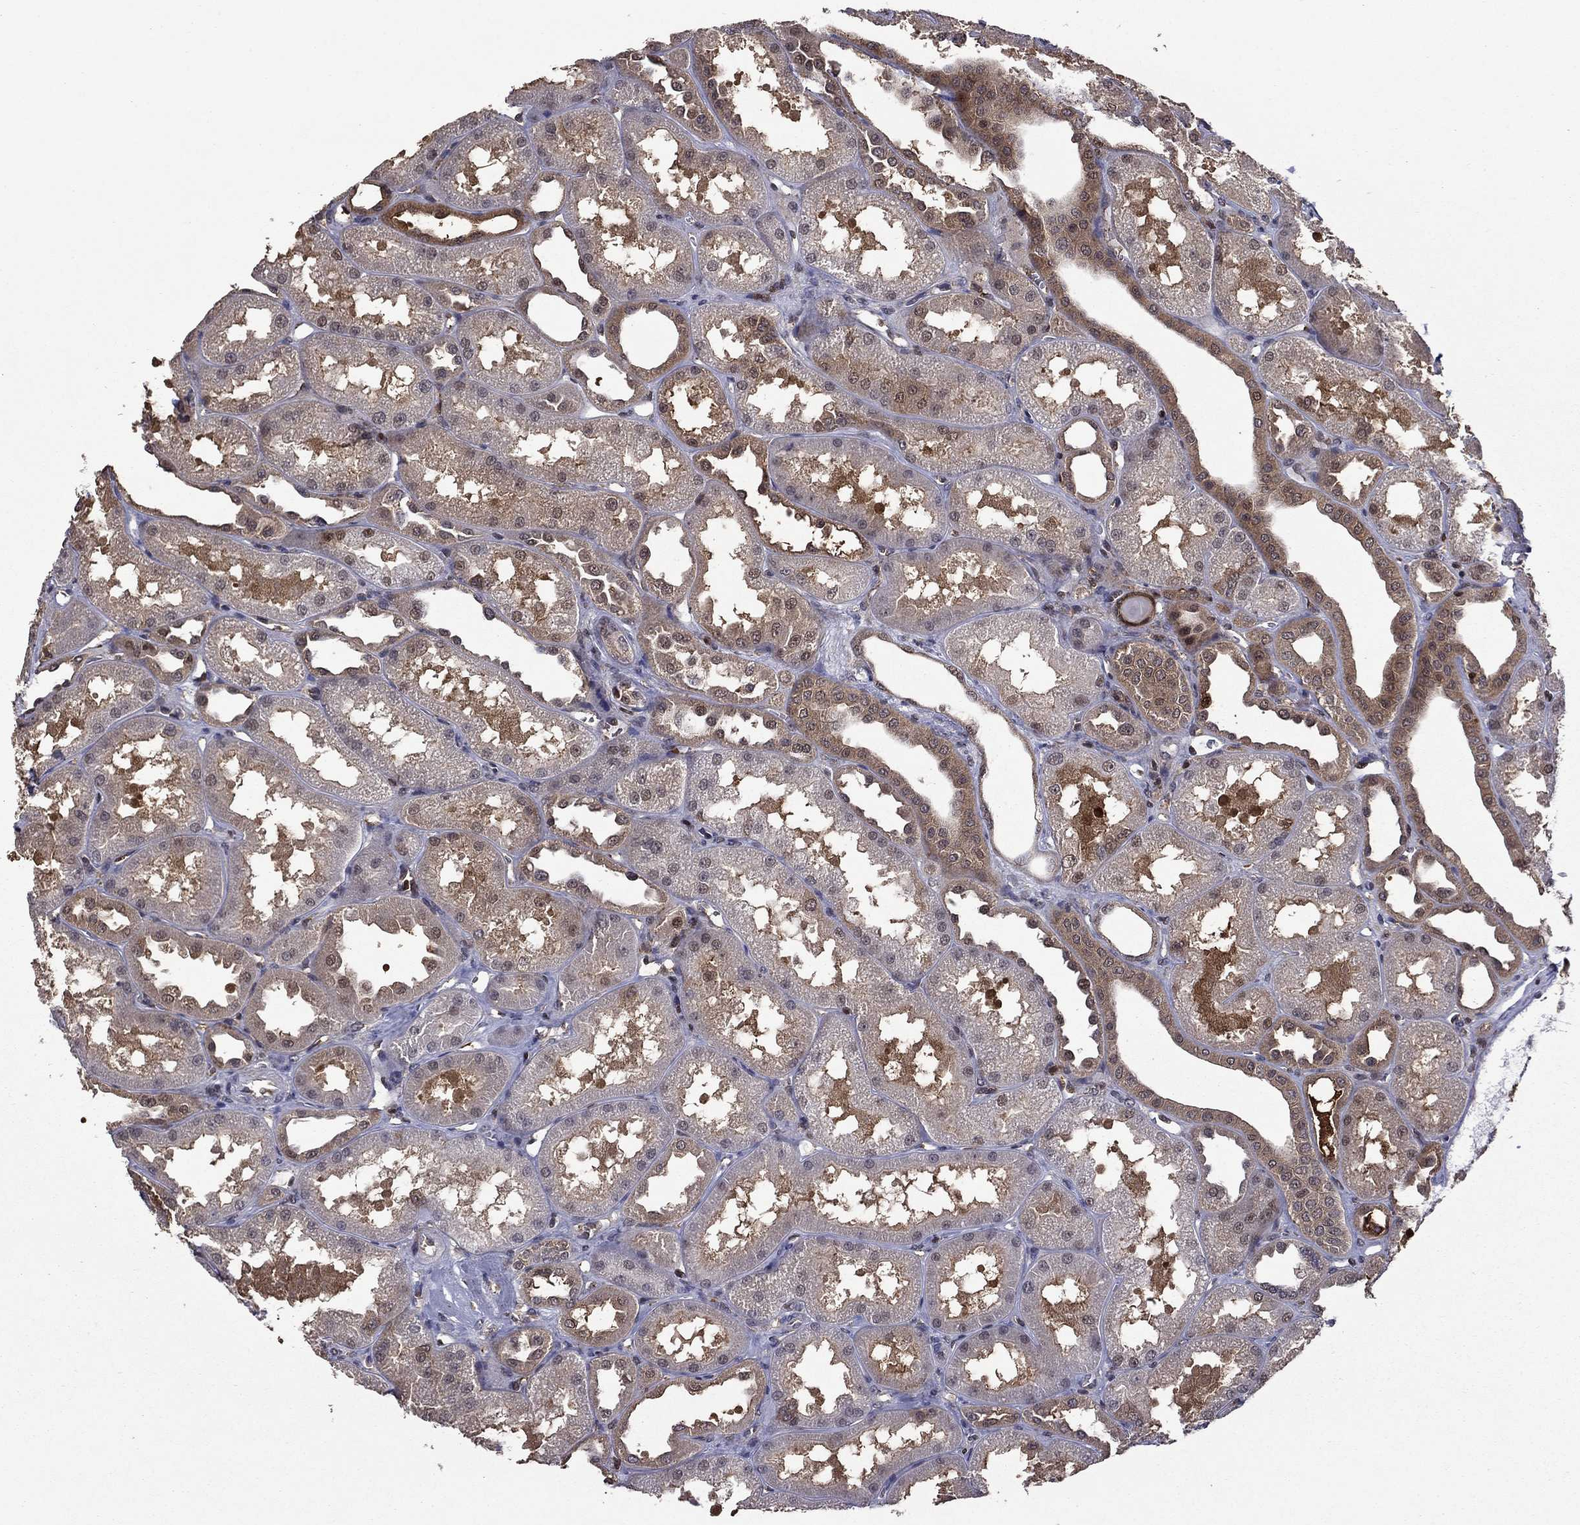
{"staining": {"intensity": "moderate", "quantity": "<25%", "location": "nuclear"}, "tissue": "kidney", "cell_type": "Cells in glomeruli", "image_type": "normal", "snomed": [{"axis": "morphology", "description": "Normal tissue, NOS"}, {"axis": "topography", "description": "Kidney"}], "caption": "Immunohistochemical staining of normal human kidney reveals low levels of moderate nuclear positivity in about <25% of cells in glomeruli. (IHC, brightfield microscopy, high magnification).", "gene": "APPBP2", "patient": {"sex": "male", "age": 61}}